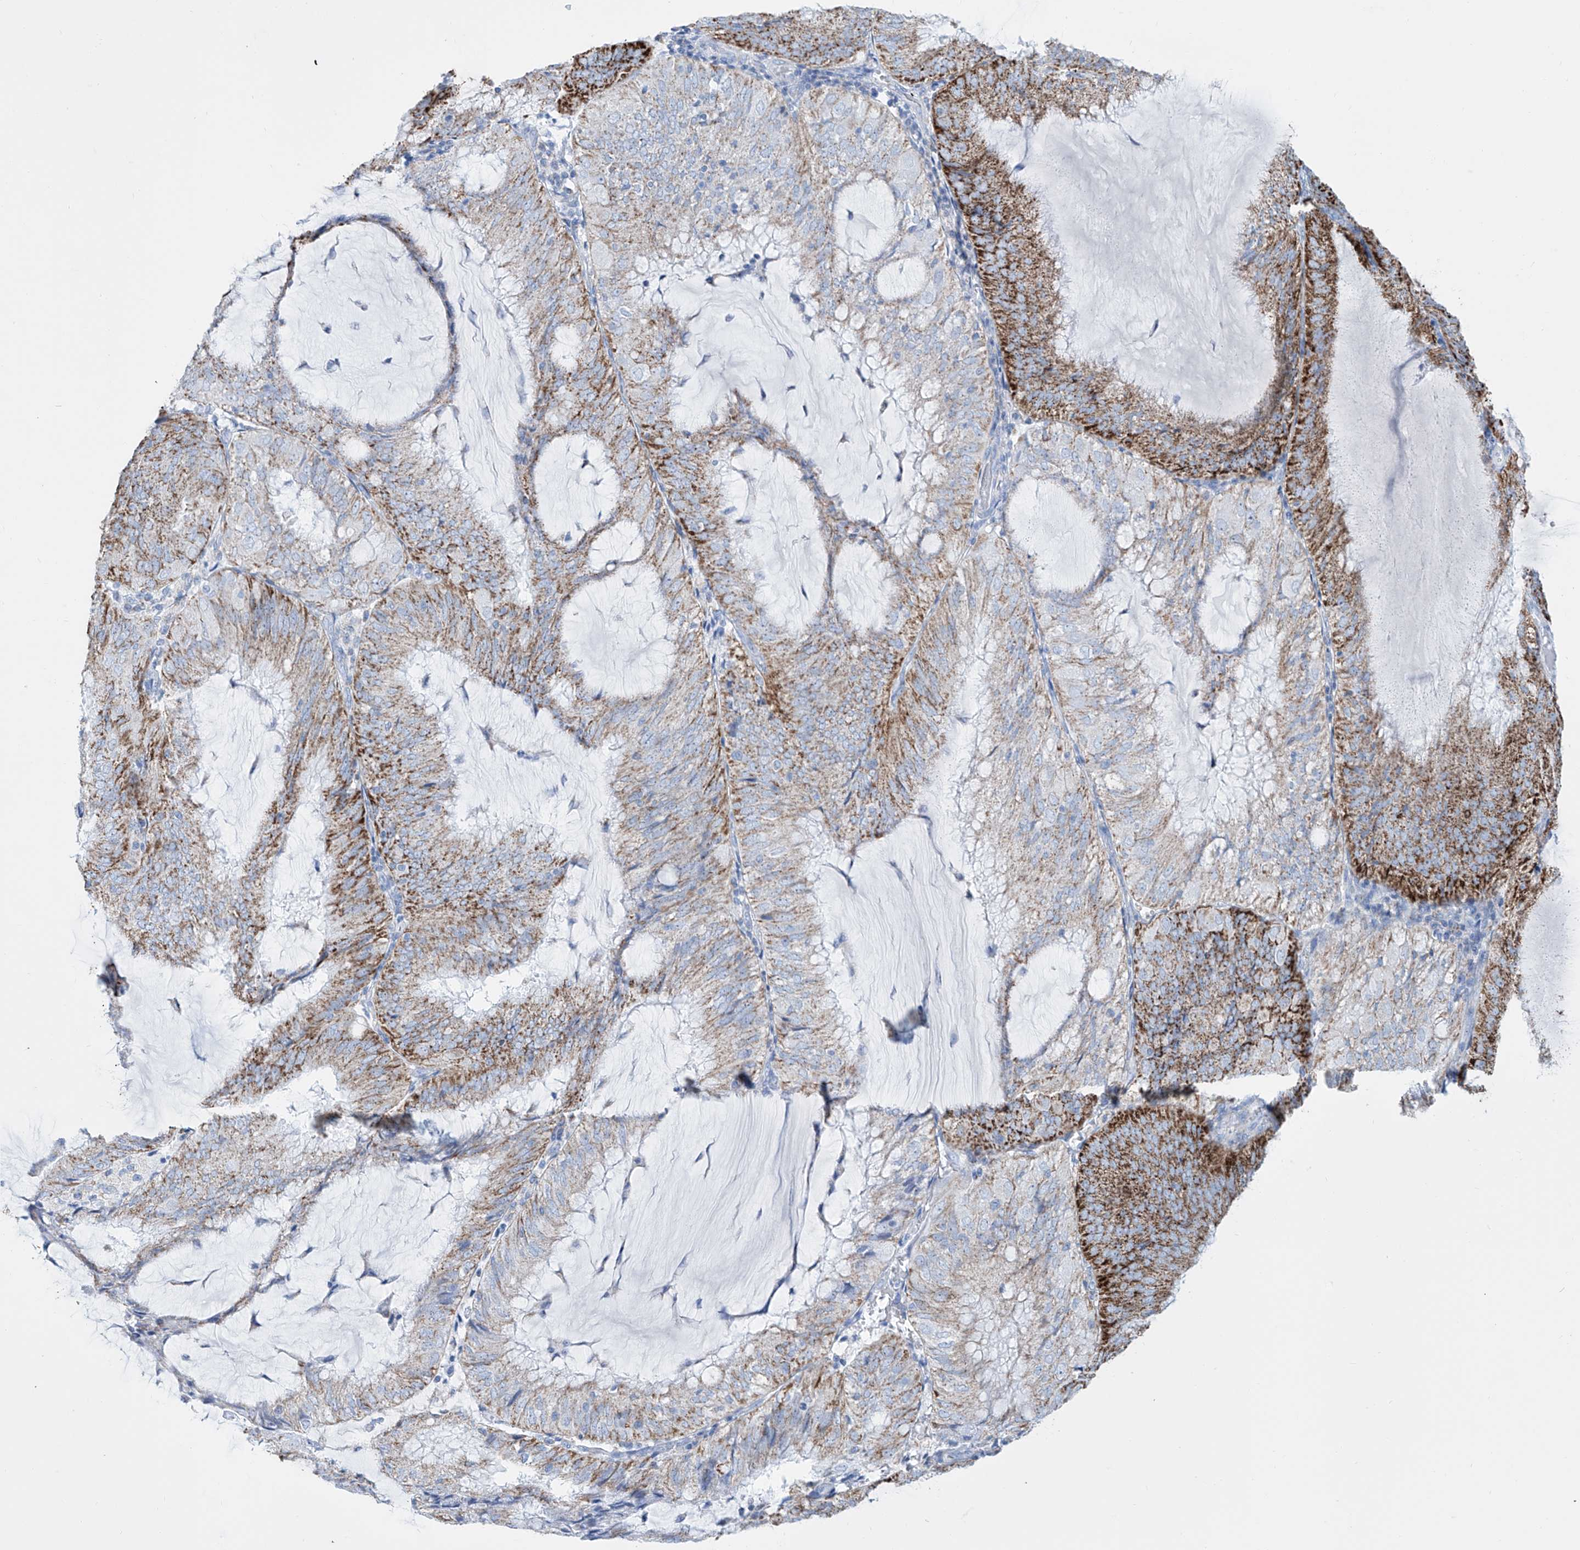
{"staining": {"intensity": "strong", "quantity": "25%-75%", "location": "cytoplasmic/membranous"}, "tissue": "endometrial cancer", "cell_type": "Tumor cells", "image_type": "cancer", "snomed": [{"axis": "morphology", "description": "Adenocarcinoma, NOS"}, {"axis": "topography", "description": "Endometrium"}], "caption": "Immunohistochemistry (DAB (3,3'-diaminobenzidine)) staining of adenocarcinoma (endometrial) shows strong cytoplasmic/membranous protein expression in about 25%-75% of tumor cells.", "gene": "ALDH6A1", "patient": {"sex": "female", "age": 81}}